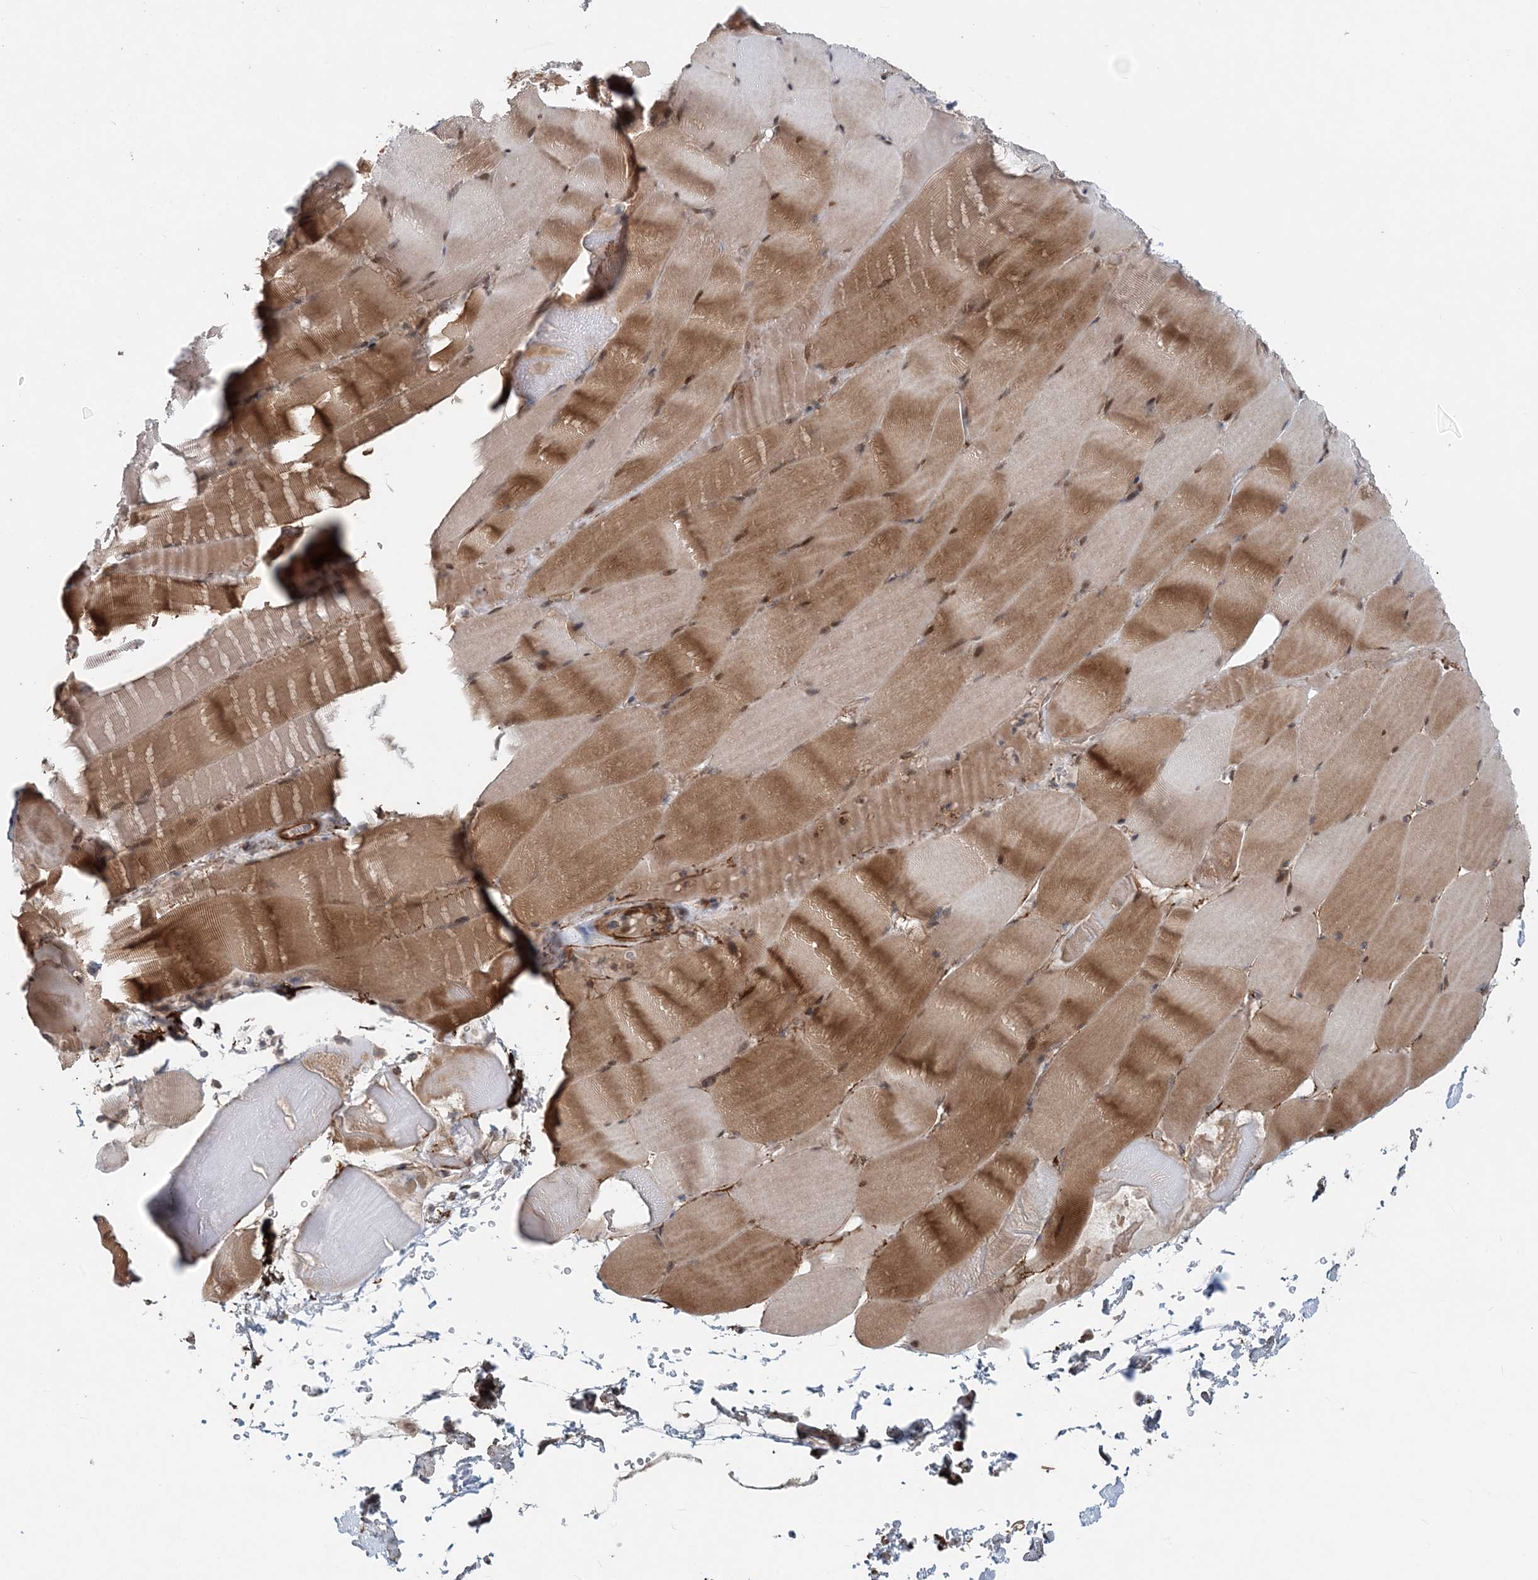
{"staining": {"intensity": "moderate", "quantity": "25%-75%", "location": "cytoplasmic/membranous,nuclear"}, "tissue": "skeletal muscle", "cell_type": "Myocytes", "image_type": "normal", "snomed": [{"axis": "morphology", "description": "Normal tissue, NOS"}, {"axis": "topography", "description": "Skeletal muscle"}], "caption": "Immunohistochemistry (IHC) of benign skeletal muscle displays medium levels of moderate cytoplasmic/membranous,nuclear staining in approximately 25%-75% of myocytes. The staining is performed using DAB brown chromogen to label protein expression. The nuclei are counter-stained blue using hematoxylin.", "gene": "GEMIN5", "patient": {"sex": "male", "age": 62}}